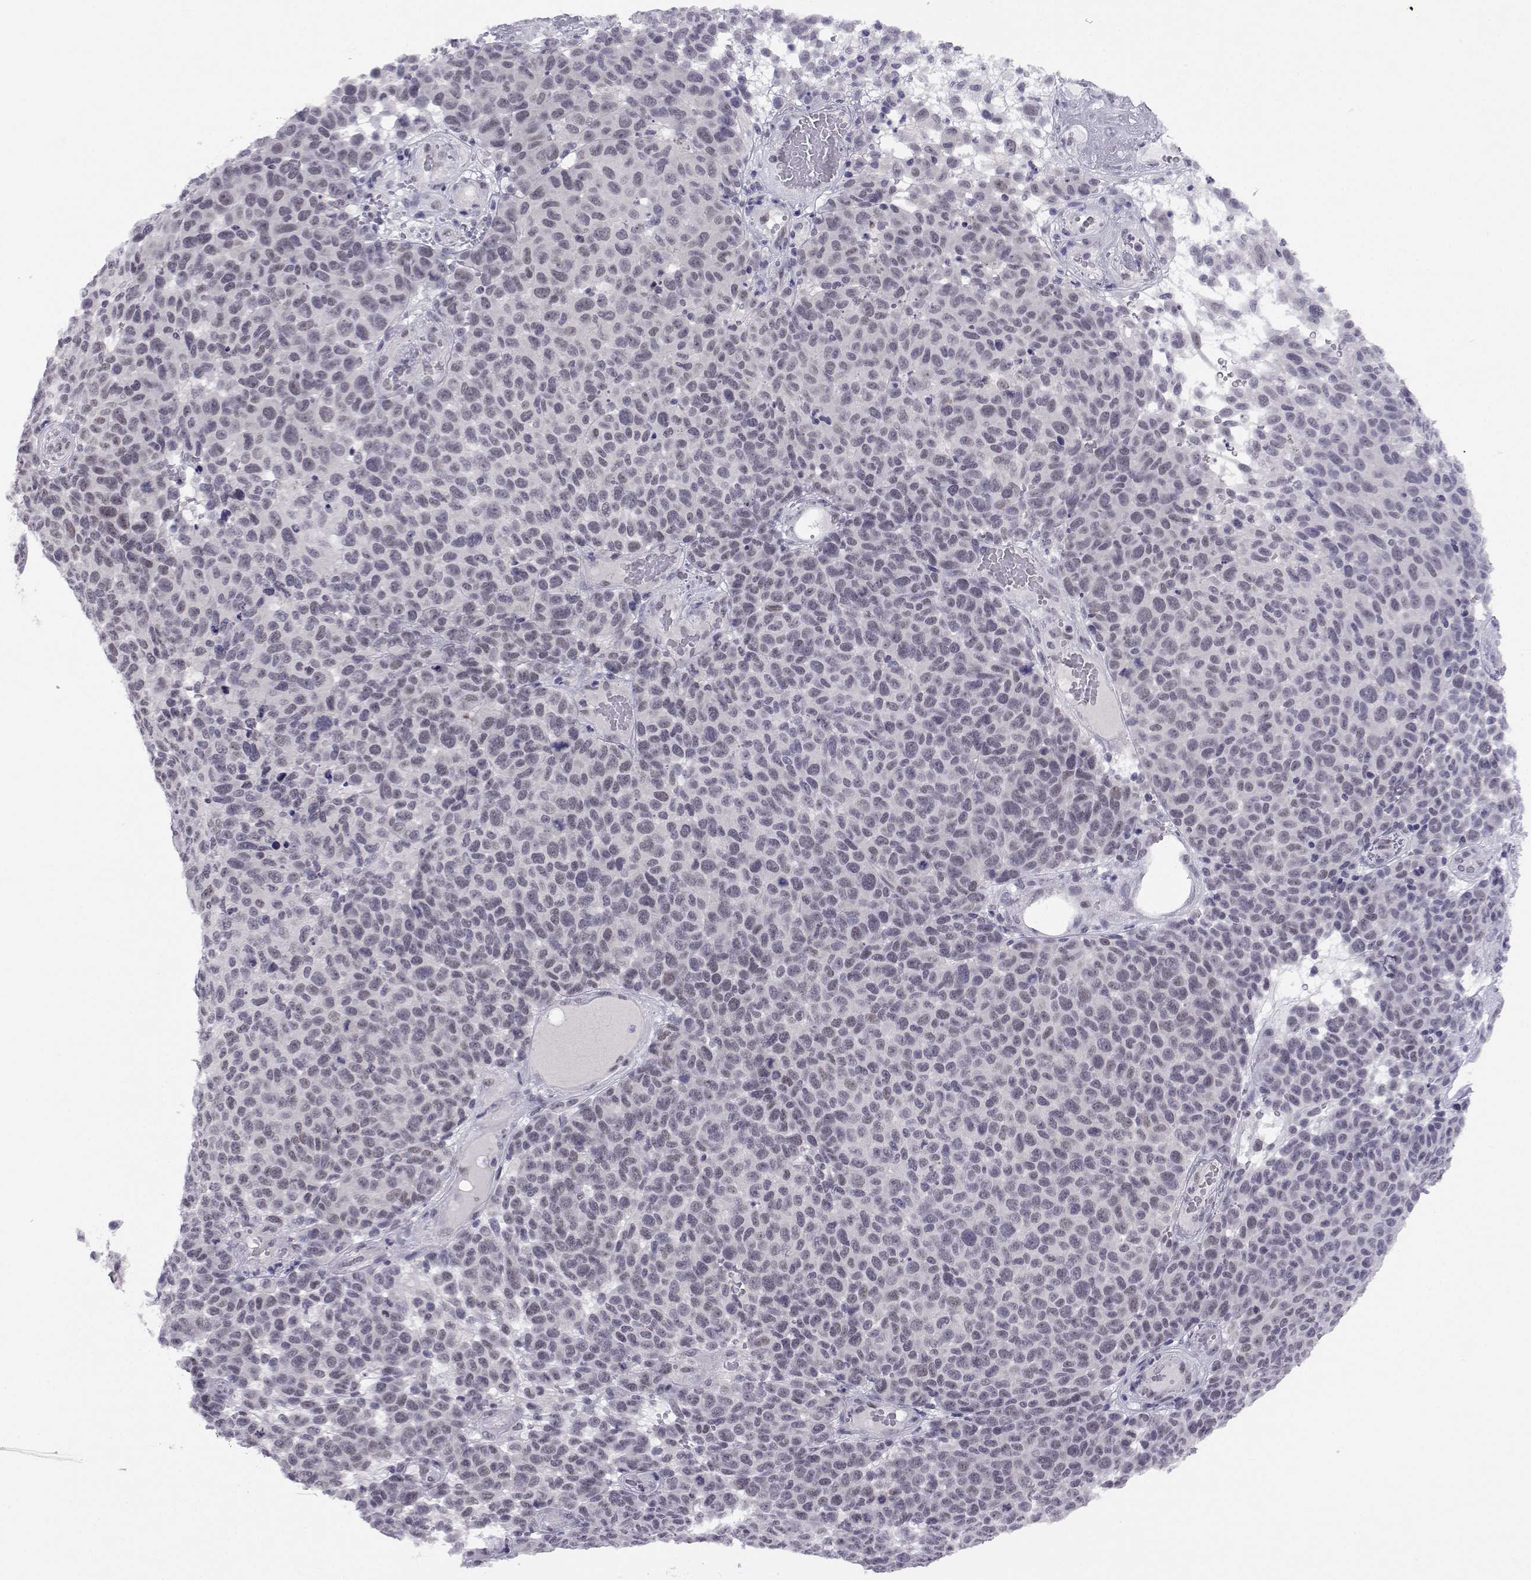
{"staining": {"intensity": "weak", "quantity": "<25%", "location": "nuclear"}, "tissue": "melanoma", "cell_type": "Tumor cells", "image_type": "cancer", "snomed": [{"axis": "morphology", "description": "Malignant melanoma, NOS"}, {"axis": "topography", "description": "Skin"}], "caption": "There is no significant positivity in tumor cells of malignant melanoma.", "gene": "MED26", "patient": {"sex": "male", "age": 59}}